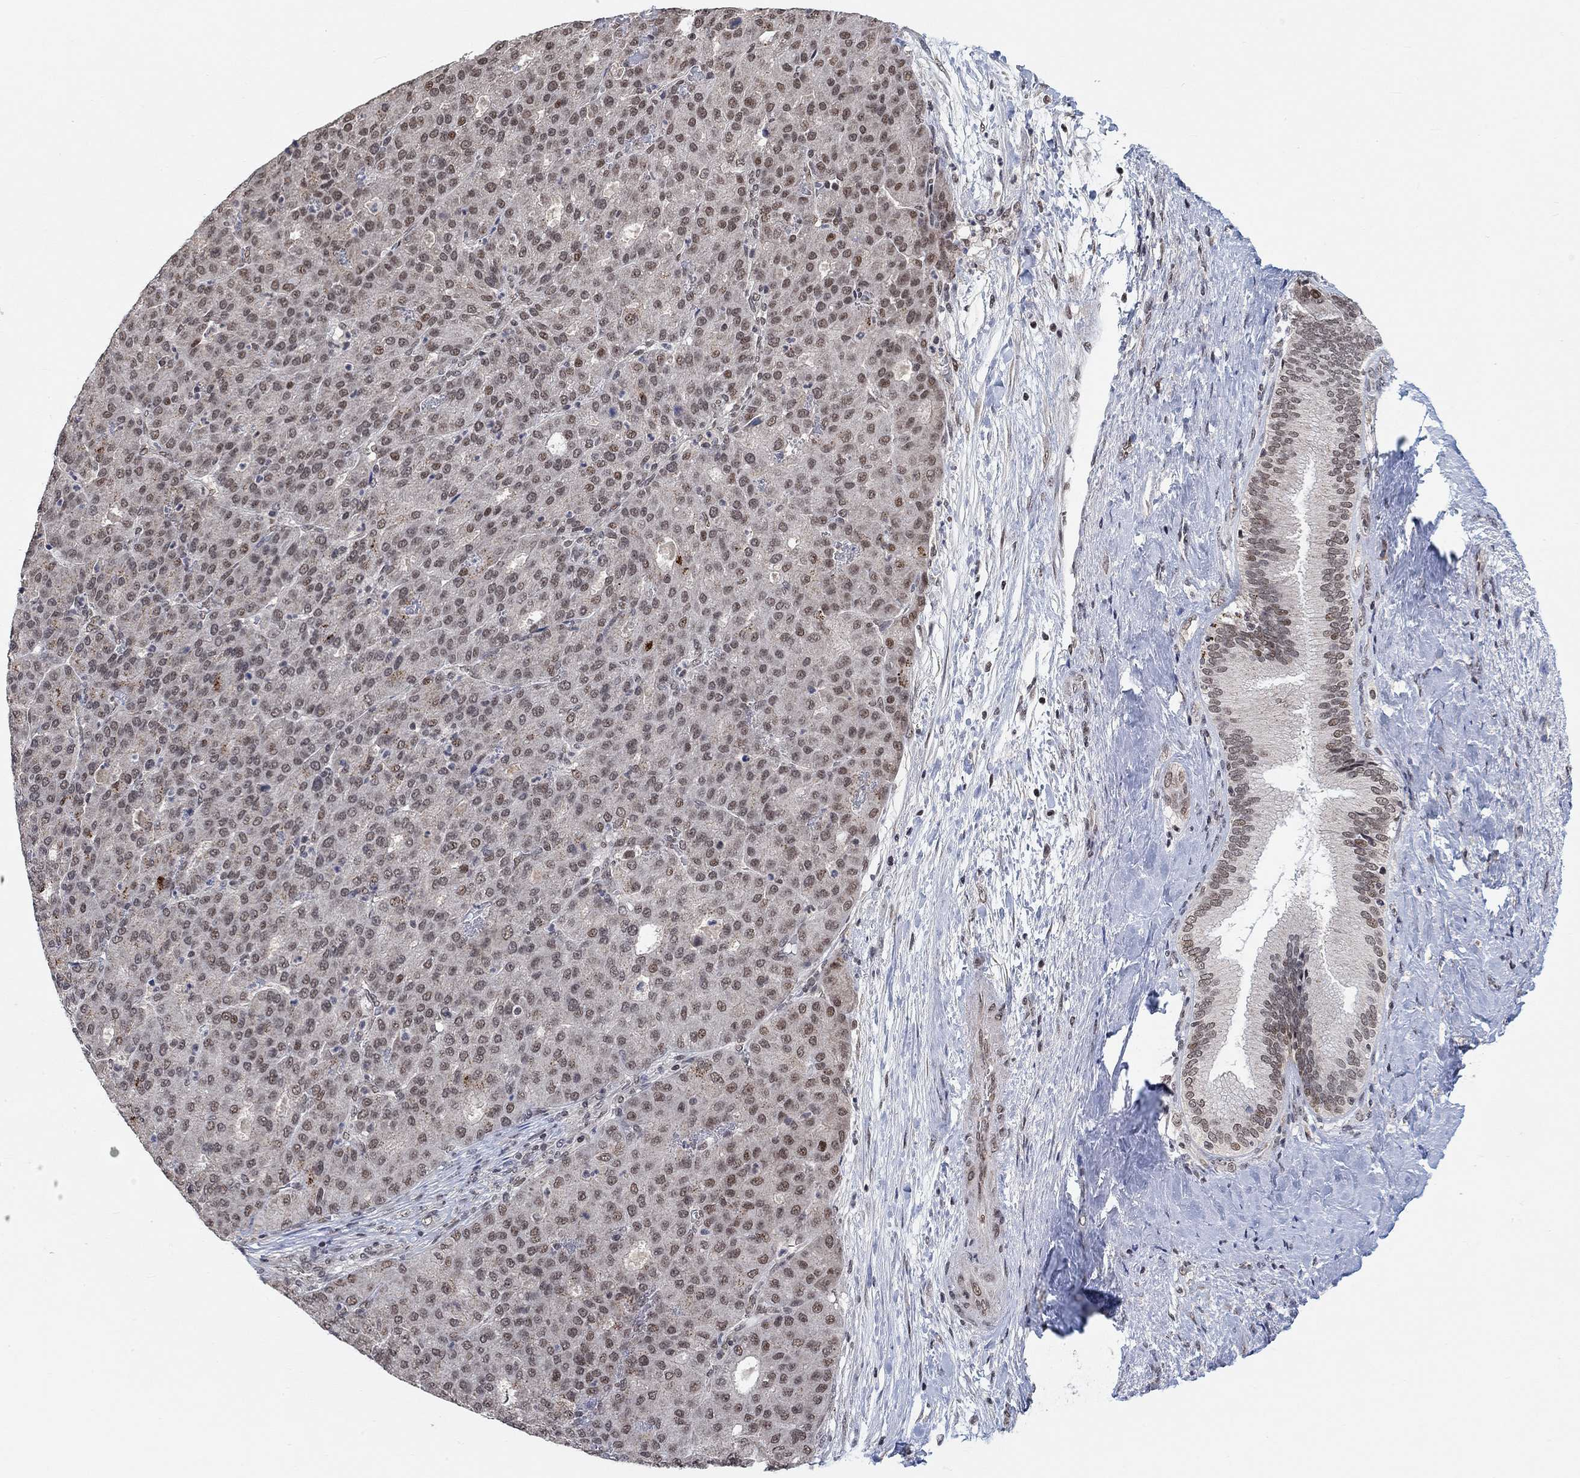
{"staining": {"intensity": "moderate", "quantity": "<25%", "location": "nuclear"}, "tissue": "liver cancer", "cell_type": "Tumor cells", "image_type": "cancer", "snomed": [{"axis": "morphology", "description": "Carcinoma, Hepatocellular, NOS"}, {"axis": "topography", "description": "Liver"}], "caption": "A brown stain labels moderate nuclear expression of a protein in liver cancer tumor cells.", "gene": "THAP8", "patient": {"sex": "male", "age": 65}}